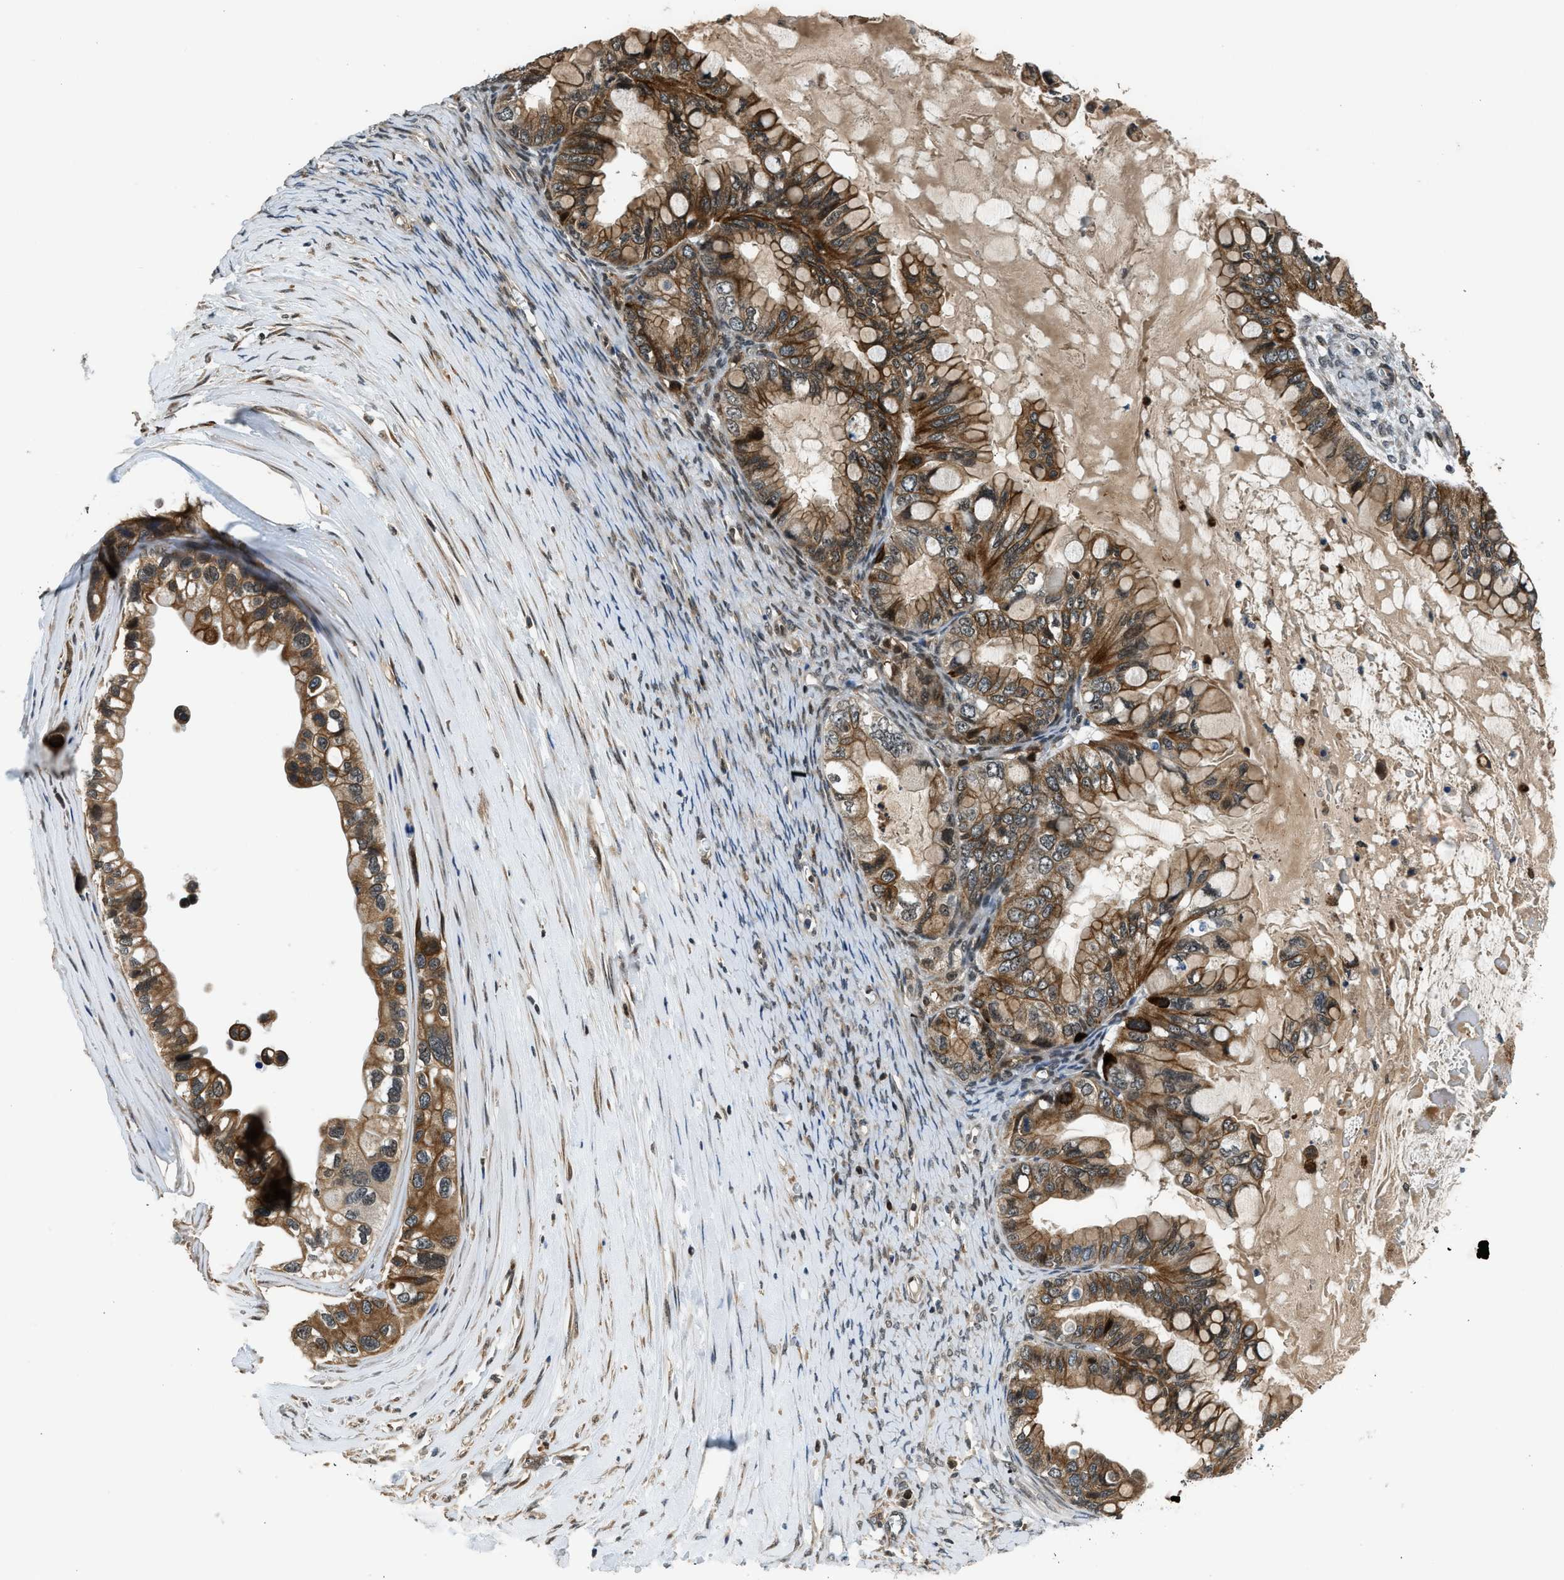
{"staining": {"intensity": "strong", "quantity": ">75%", "location": "cytoplasmic/membranous"}, "tissue": "ovarian cancer", "cell_type": "Tumor cells", "image_type": "cancer", "snomed": [{"axis": "morphology", "description": "Cystadenocarcinoma, mucinous, NOS"}, {"axis": "topography", "description": "Ovary"}], "caption": "Protein positivity by IHC demonstrates strong cytoplasmic/membranous staining in about >75% of tumor cells in ovarian mucinous cystadenocarcinoma. The staining is performed using DAB (3,3'-diaminobenzidine) brown chromogen to label protein expression. The nuclei are counter-stained blue using hematoxylin.", "gene": "RETREG3", "patient": {"sex": "female", "age": 80}}